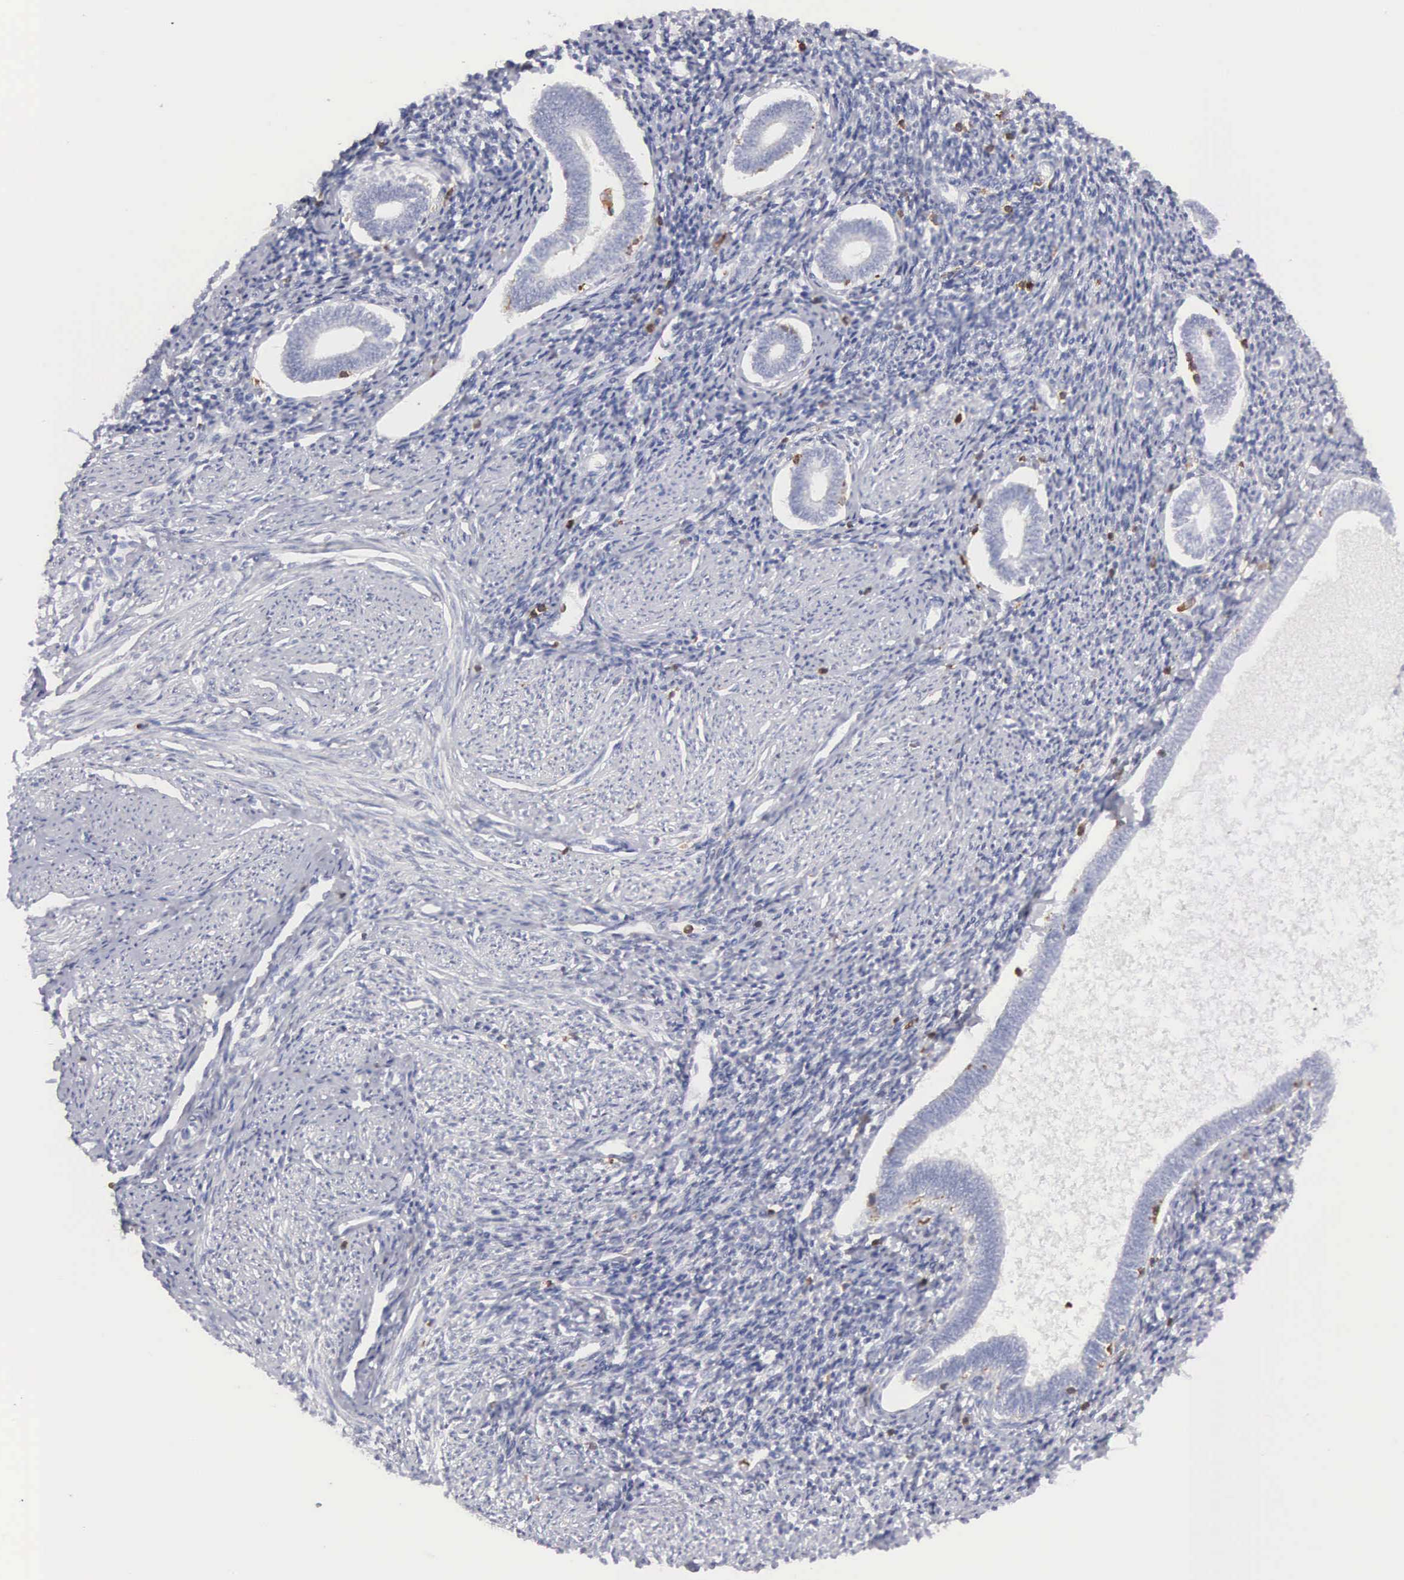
{"staining": {"intensity": "weak", "quantity": "<25%", "location": "nuclear"}, "tissue": "endometrium", "cell_type": "Cells in endometrial stroma", "image_type": "normal", "snomed": [{"axis": "morphology", "description": "Normal tissue, NOS"}, {"axis": "topography", "description": "Endometrium"}], "caption": "IHC photomicrograph of benign human endometrium stained for a protein (brown), which displays no positivity in cells in endometrial stroma. The staining was performed using DAB (3,3'-diaminobenzidine) to visualize the protein expression in brown, while the nuclei were stained in blue with hematoxylin (Magnification: 20x).", "gene": "ENSG00000285304", "patient": {"sex": "female", "age": 52}}